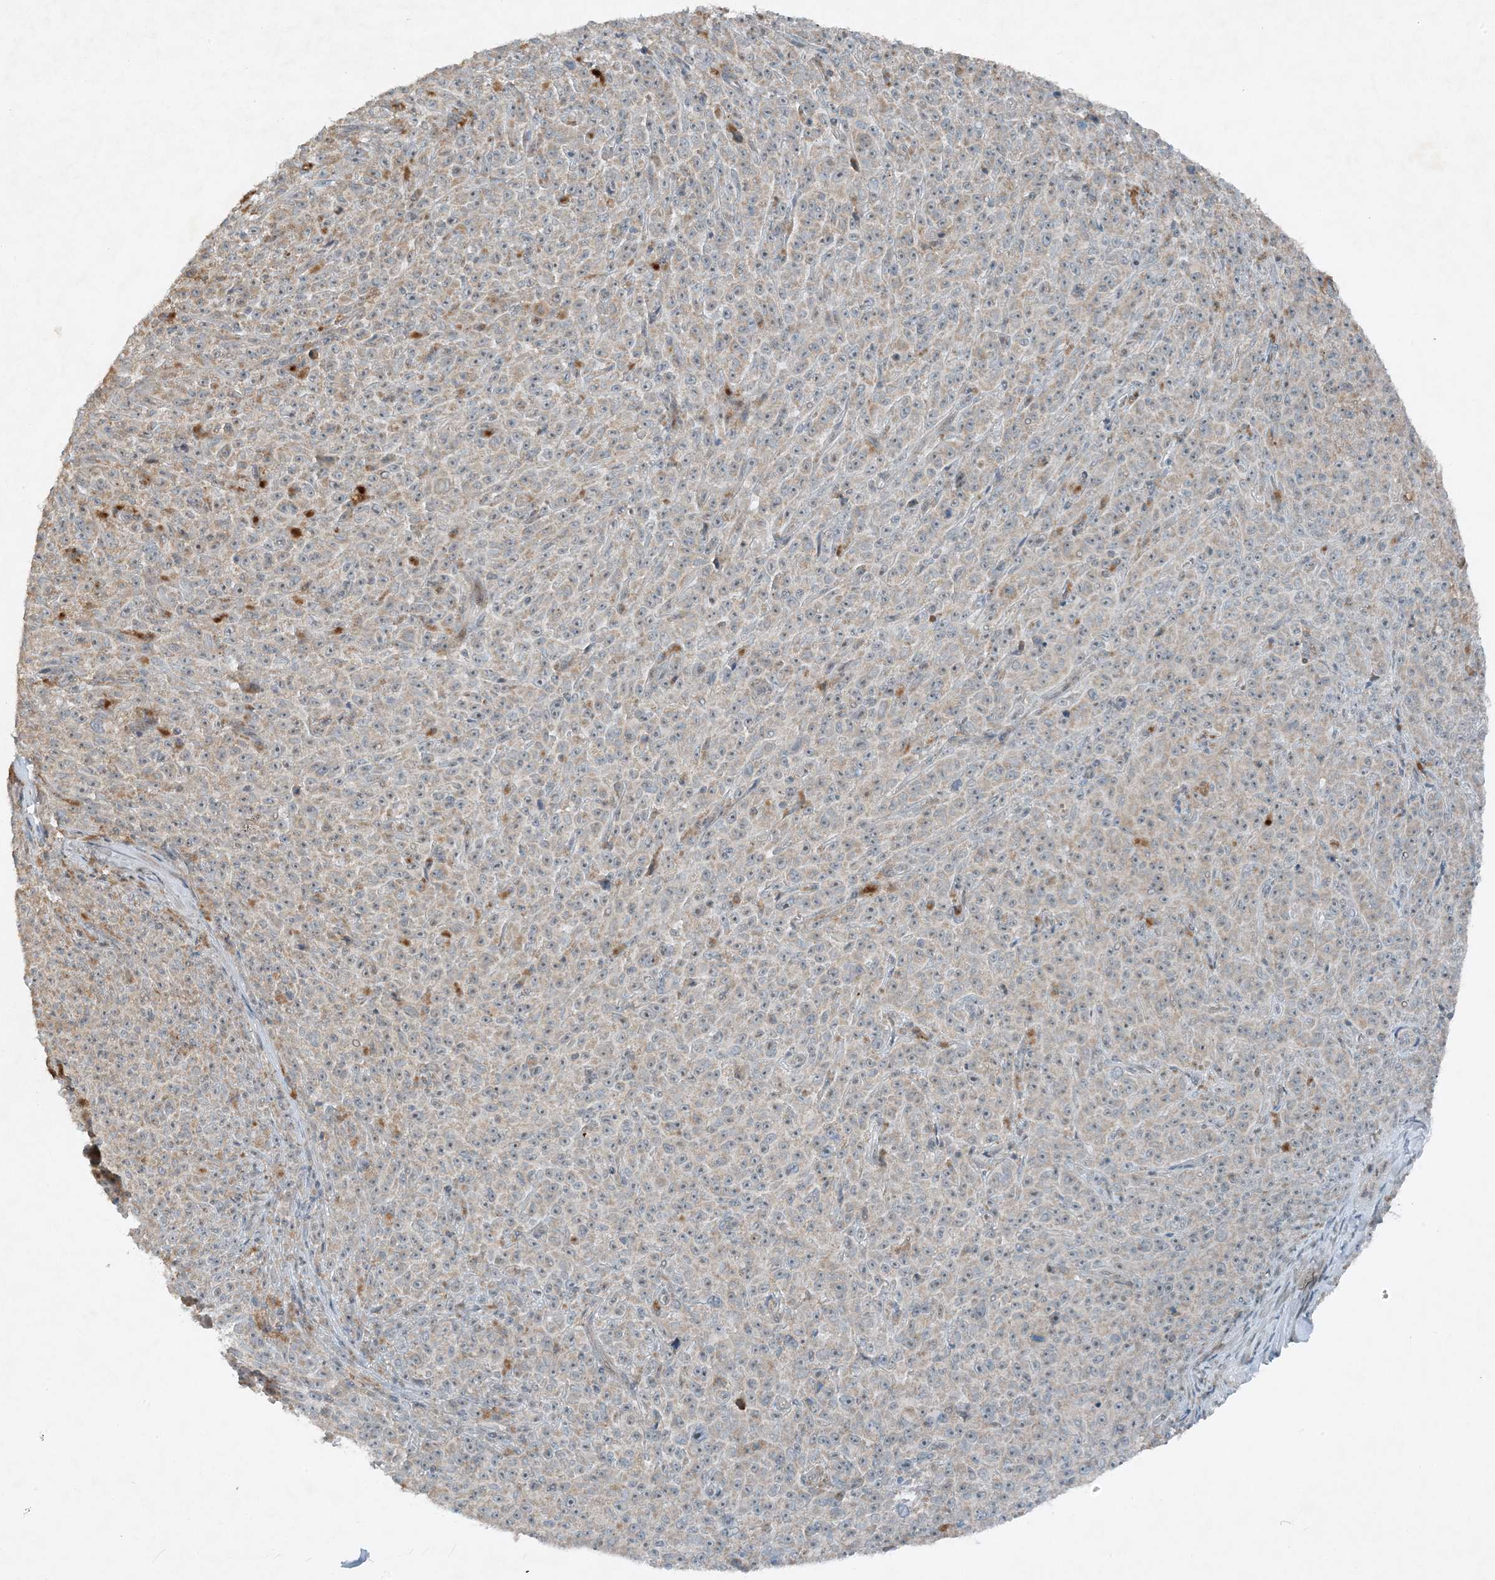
{"staining": {"intensity": "negative", "quantity": "none", "location": "none"}, "tissue": "melanoma", "cell_type": "Tumor cells", "image_type": "cancer", "snomed": [{"axis": "morphology", "description": "Malignant melanoma, NOS"}, {"axis": "topography", "description": "Skin"}], "caption": "Melanoma stained for a protein using IHC exhibits no staining tumor cells.", "gene": "MITD1", "patient": {"sex": "female", "age": 82}}